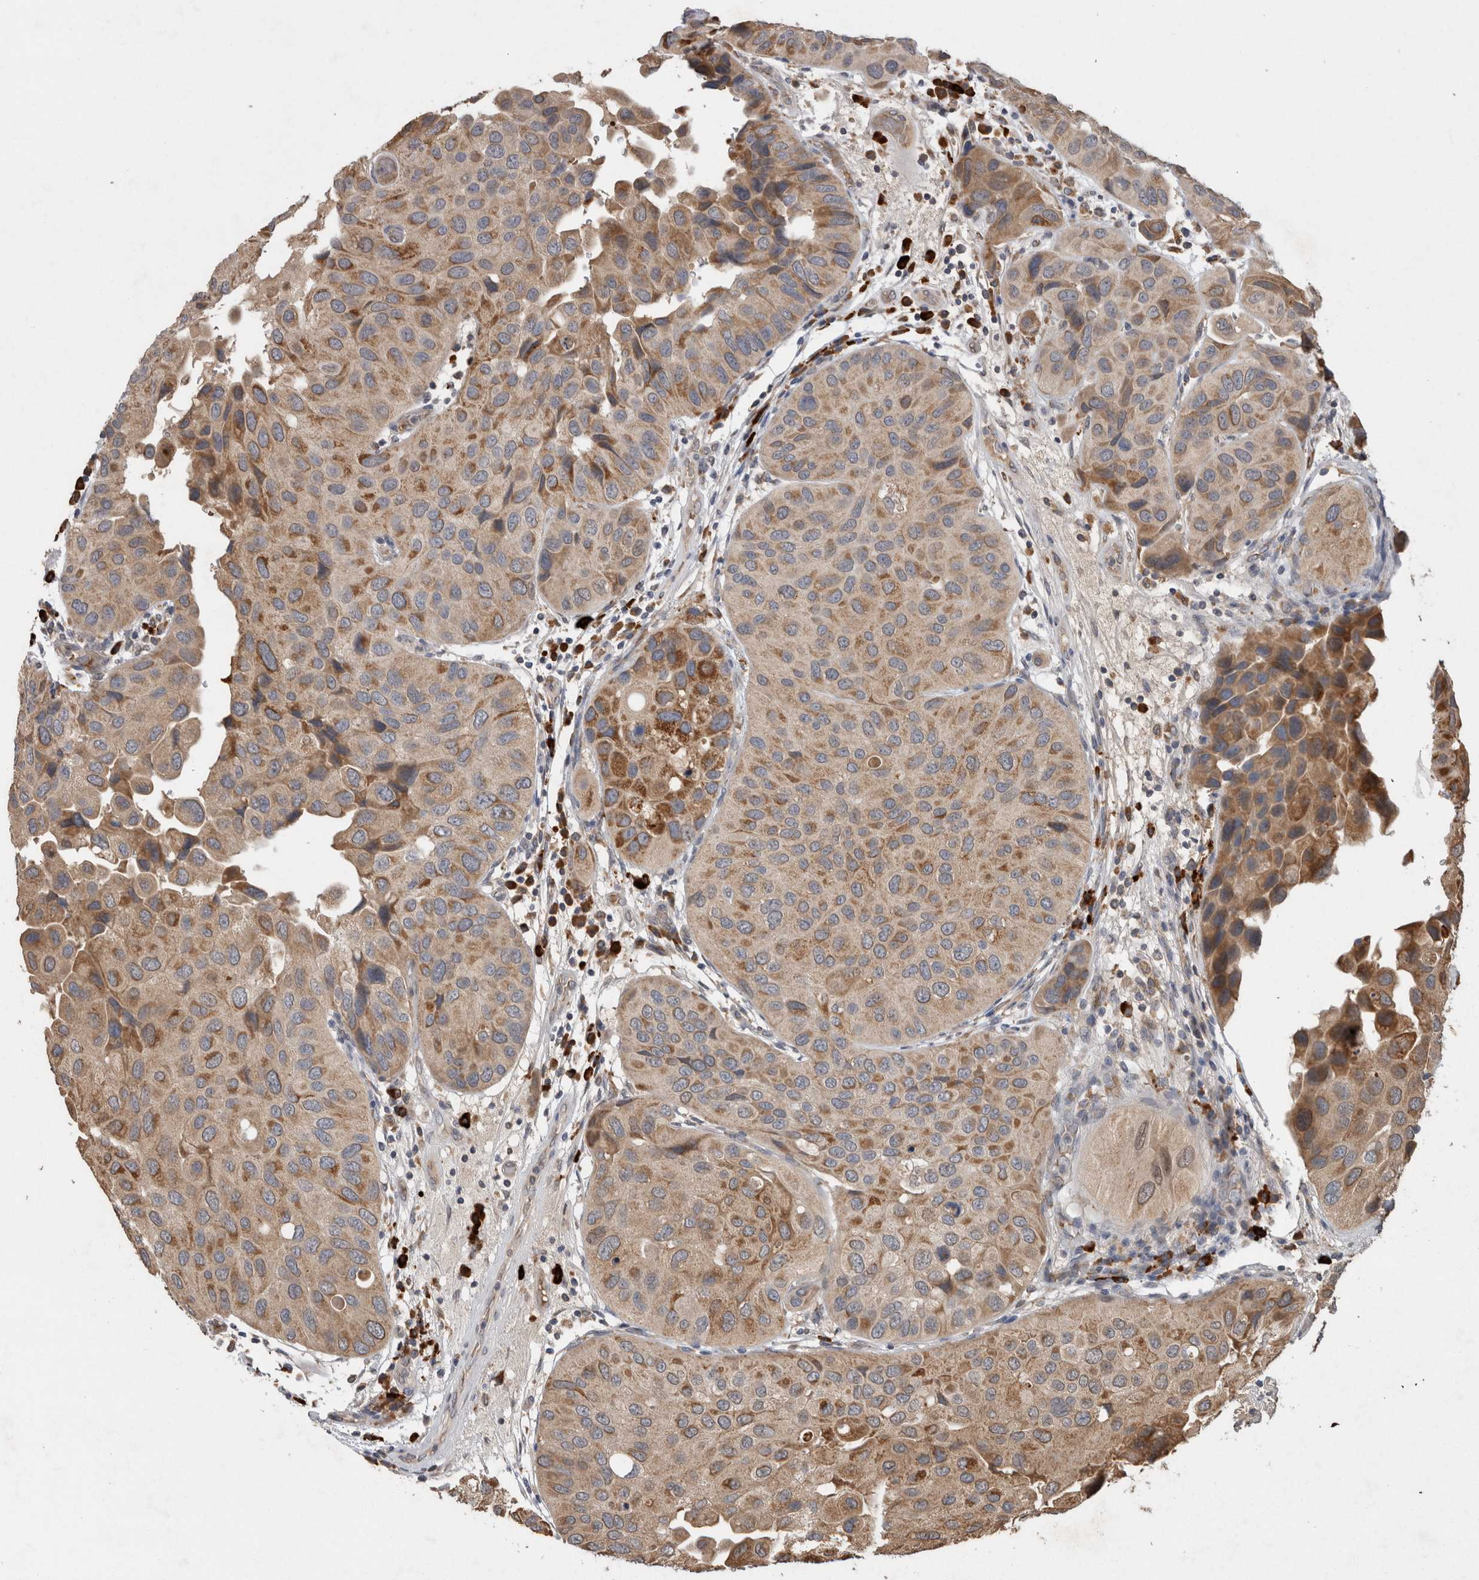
{"staining": {"intensity": "strong", "quantity": "25%-75%", "location": "cytoplasmic/membranous"}, "tissue": "urothelial cancer", "cell_type": "Tumor cells", "image_type": "cancer", "snomed": [{"axis": "morphology", "description": "Urothelial carcinoma, High grade"}, {"axis": "topography", "description": "Urinary bladder"}], "caption": "A brown stain shows strong cytoplasmic/membranous staining of a protein in urothelial cancer tumor cells. (DAB = brown stain, brightfield microscopy at high magnification).", "gene": "ADGRL3", "patient": {"sex": "female", "age": 64}}